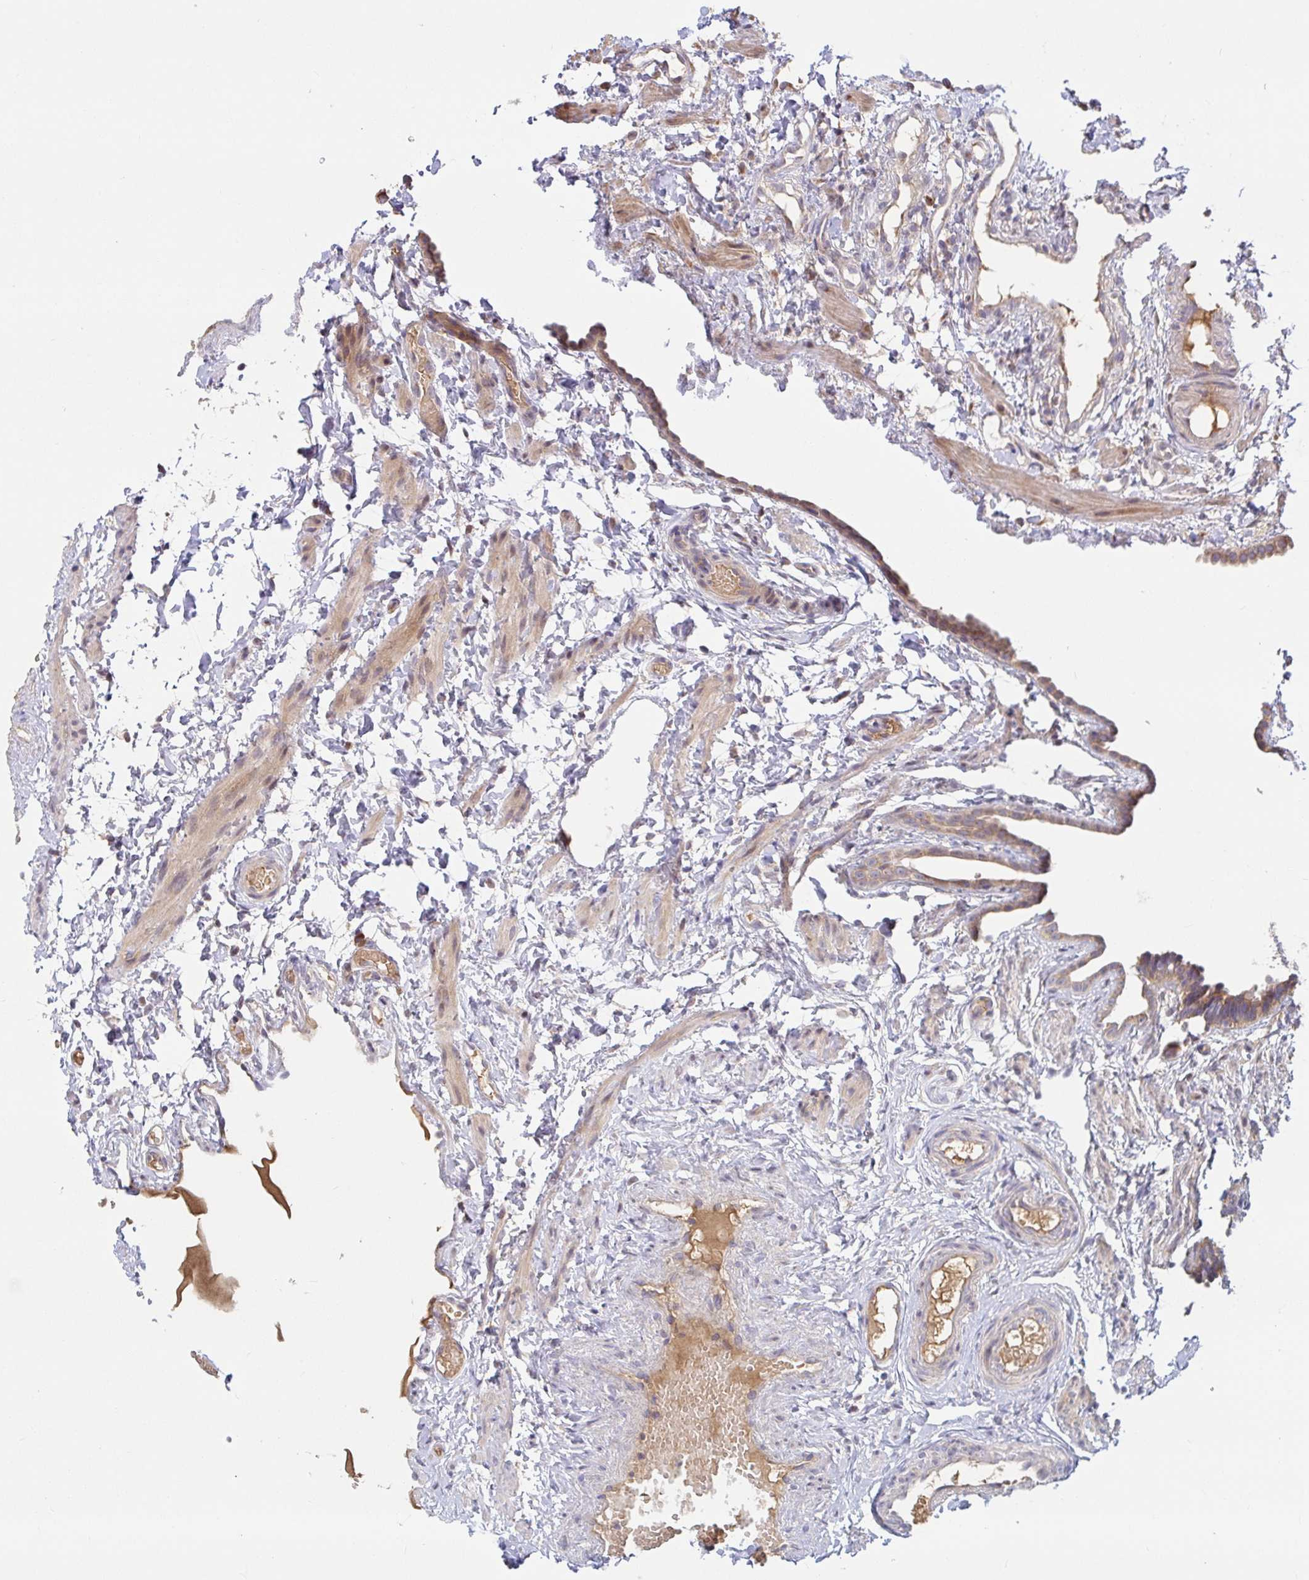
{"staining": {"intensity": "moderate", "quantity": "25%-75%", "location": "cytoplasmic/membranous"}, "tissue": "fallopian tube", "cell_type": "Glandular cells", "image_type": "normal", "snomed": [{"axis": "morphology", "description": "Normal tissue, NOS"}, {"axis": "topography", "description": "Fallopian tube"}], "caption": "A brown stain highlights moderate cytoplasmic/membranous expression of a protein in glandular cells of unremarkable fallopian tube. (Stains: DAB in brown, nuclei in blue, Microscopy: brightfield microscopy at high magnification).", "gene": "LARP1", "patient": {"sex": "female", "age": 37}}